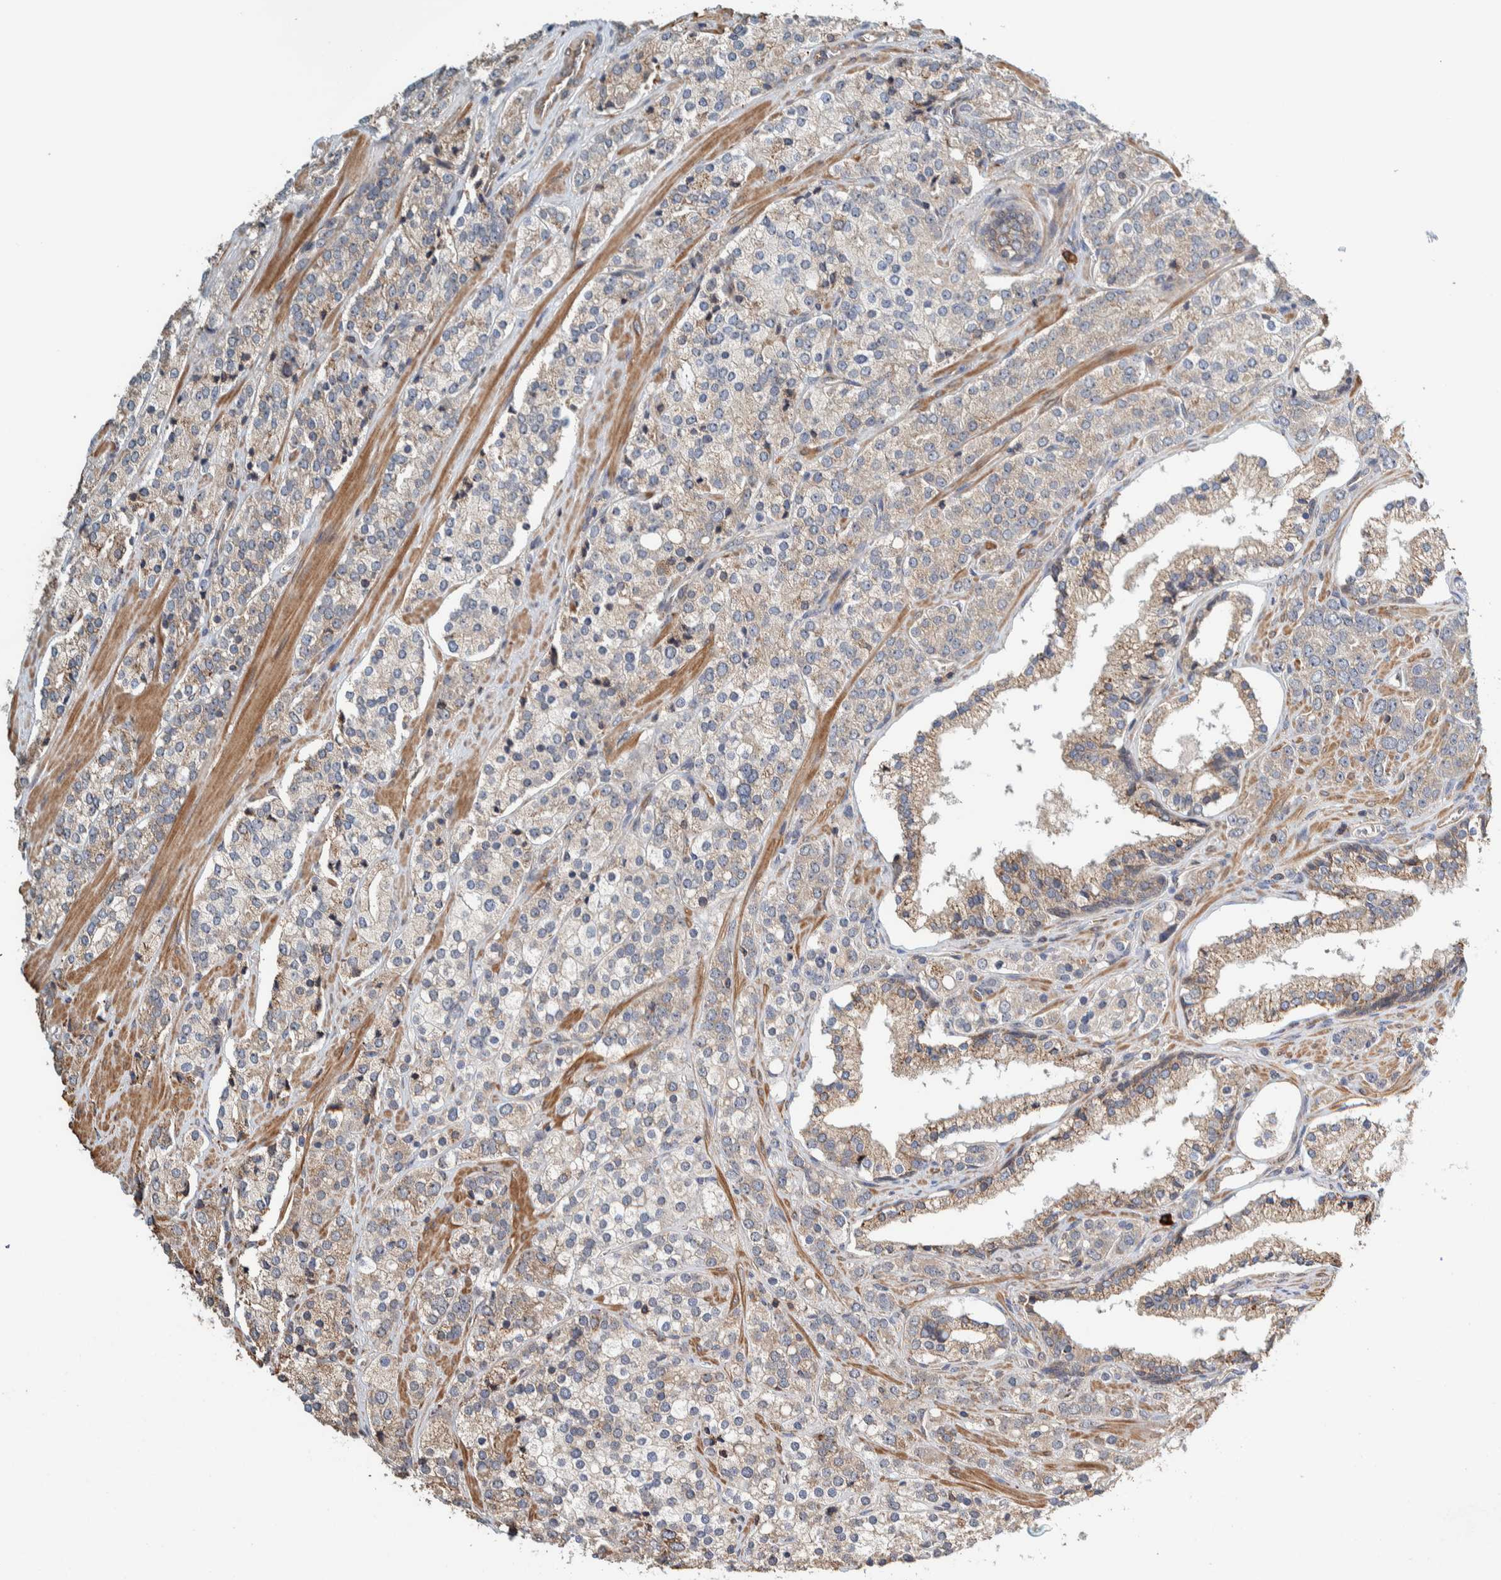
{"staining": {"intensity": "weak", "quantity": "25%-75%", "location": "cytoplasmic/membranous"}, "tissue": "prostate cancer", "cell_type": "Tumor cells", "image_type": "cancer", "snomed": [{"axis": "morphology", "description": "Adenocarcinoma, High grade"}, {"axis": "topography", "description": "Prostate"}], "caption": "There is low levels of weak cytoplasmic/membranous positivity in tumor cells of adenocarcinoma (high-grade) (prostate), as demonstrated by immunohistochemical staining (brown color).", "gene": "PLA2G3", "patient": {"sex": "male", "age": 71}}